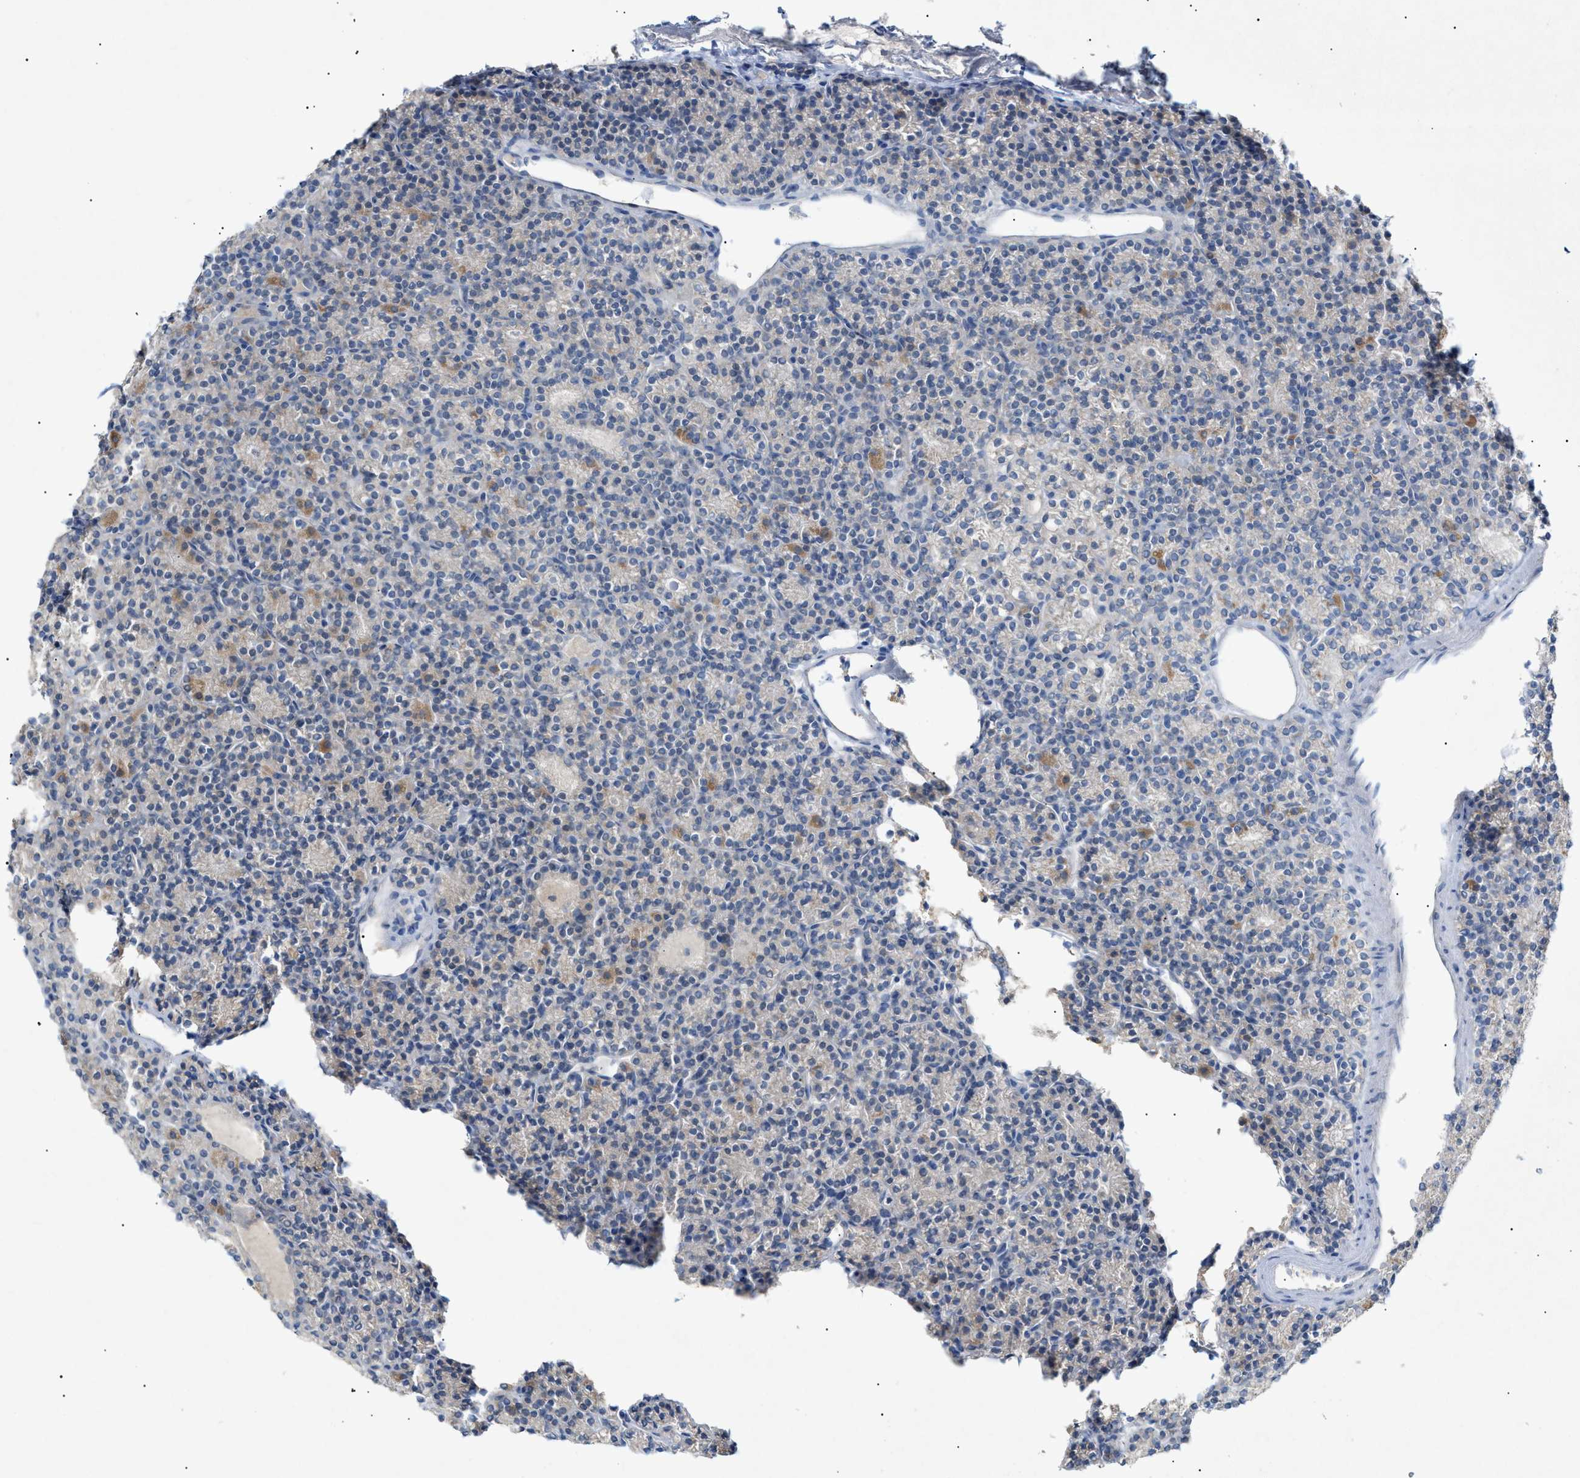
{"staining": {"intensity": "weak", "quantity": "25%-75%", "location": "cytoplasmic/membranous"}, "tissue": "parathyroid gland", "cell_type": "Glandular cells", "image_type": "normal", "snomed": [{"axis": "morphology", "description": "Normal tissue, NOS"}, {"axis": "morphology", "description": "Adenoma, NOS"}, {"axis": "topography", "description": "Parathyroid gland"}], "caption": "High-power microscopy captured an immunohistochemistry micrograph of benign parathyroid gland, revealing weak cytoplasmic/membranous expression in approximately 25%-75% of glandular cells. The protein is shown in brown color, while the nuclei are stained blue.", "gene": "SLC25A31", "patient": {"sex": "female", "age": 64}}